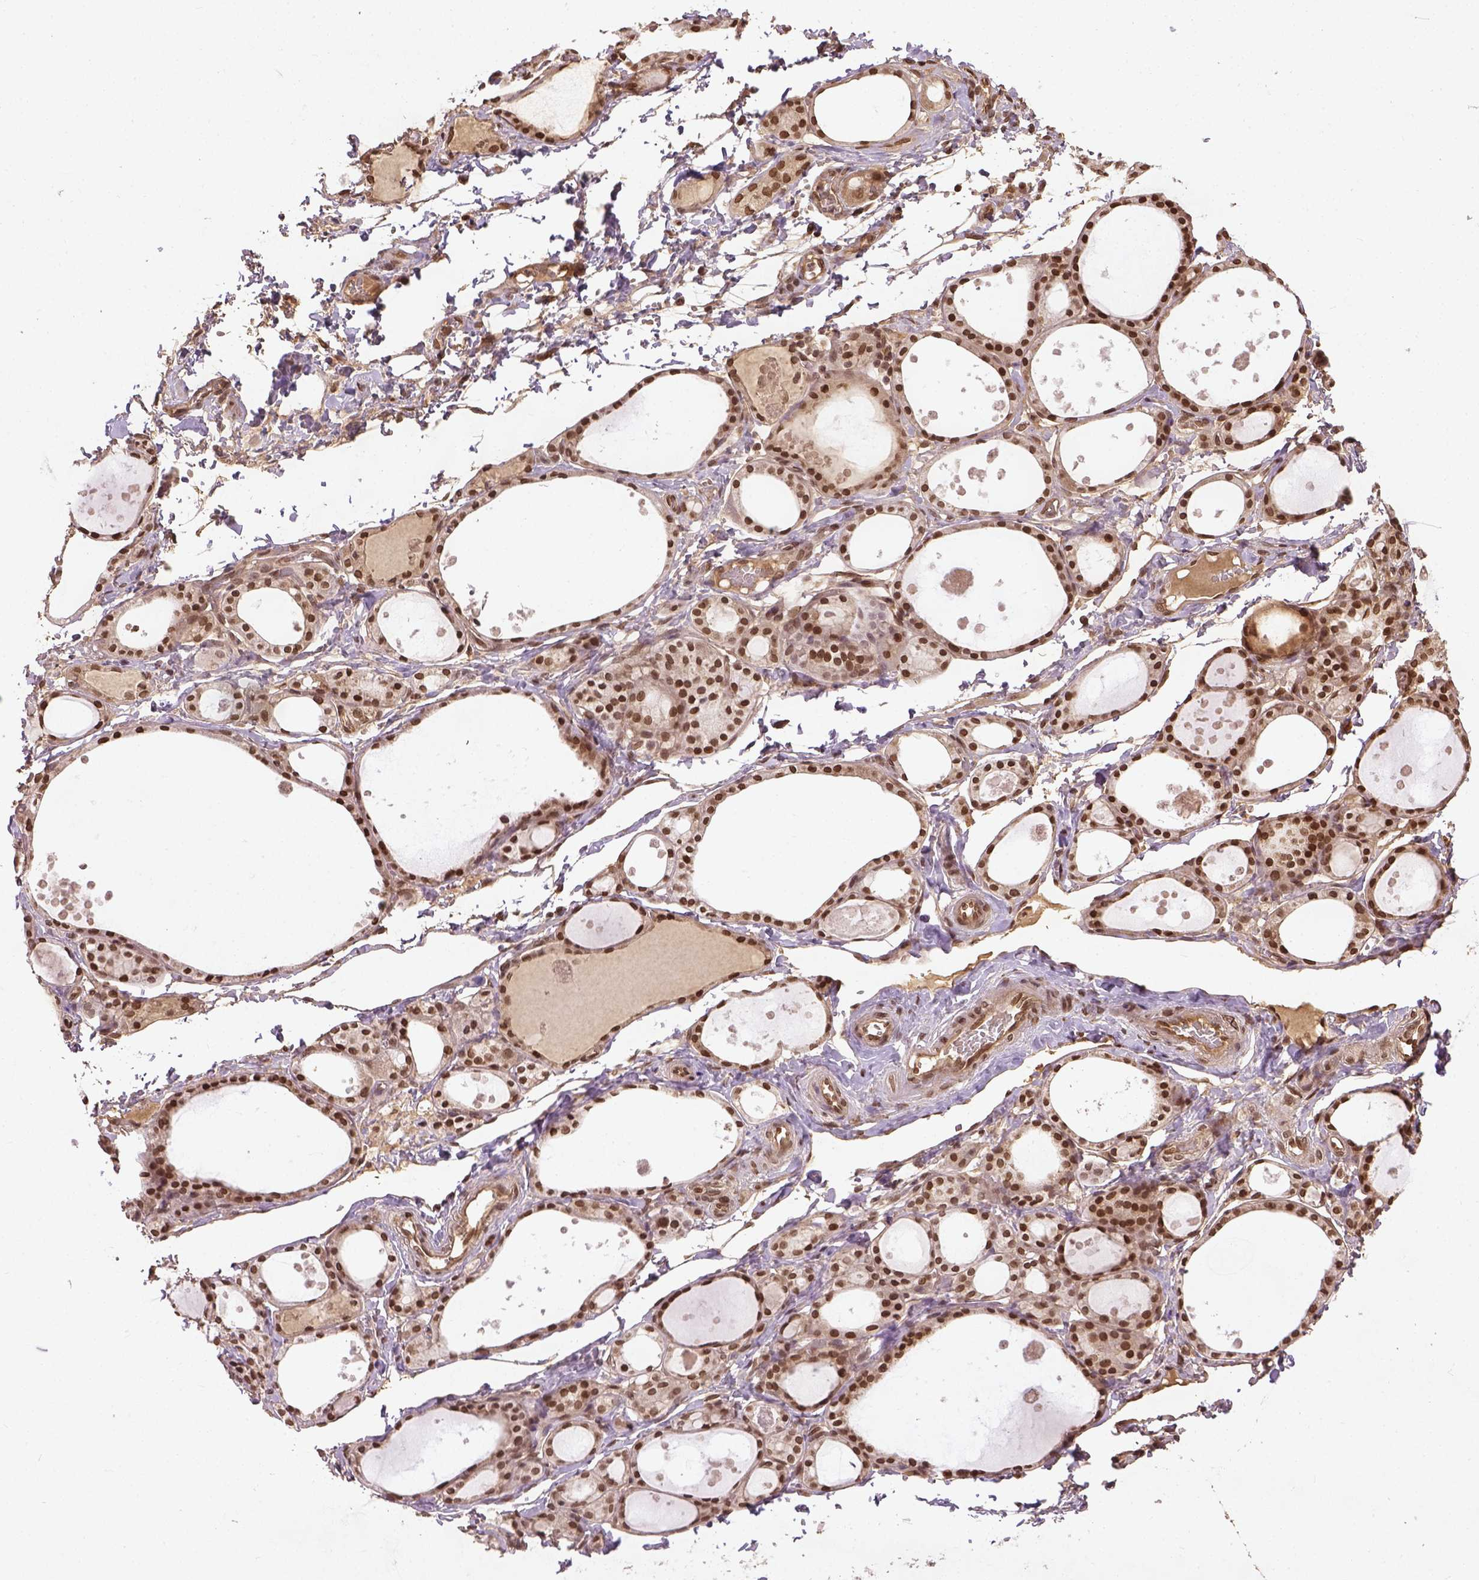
{"staining": {"intensity": "strong", "quantity": ">75%", "location": "nuclear"}, "tissue": "thyroid gland", "cell_type": "Glandular cells", "image_type": "normal", "snomed": [{"axis": "morphology", "description": "Normal tissue, NOS"}, {"axis": "topography", "description": "Thyroid gland"}], "caption": "Protein staining shows strong nuclear expression in approximately >75% of glandular cells in unremarkable thyroid gland.", "gene": "BANF1", "patient": {"sex": "male", "age": 68}}